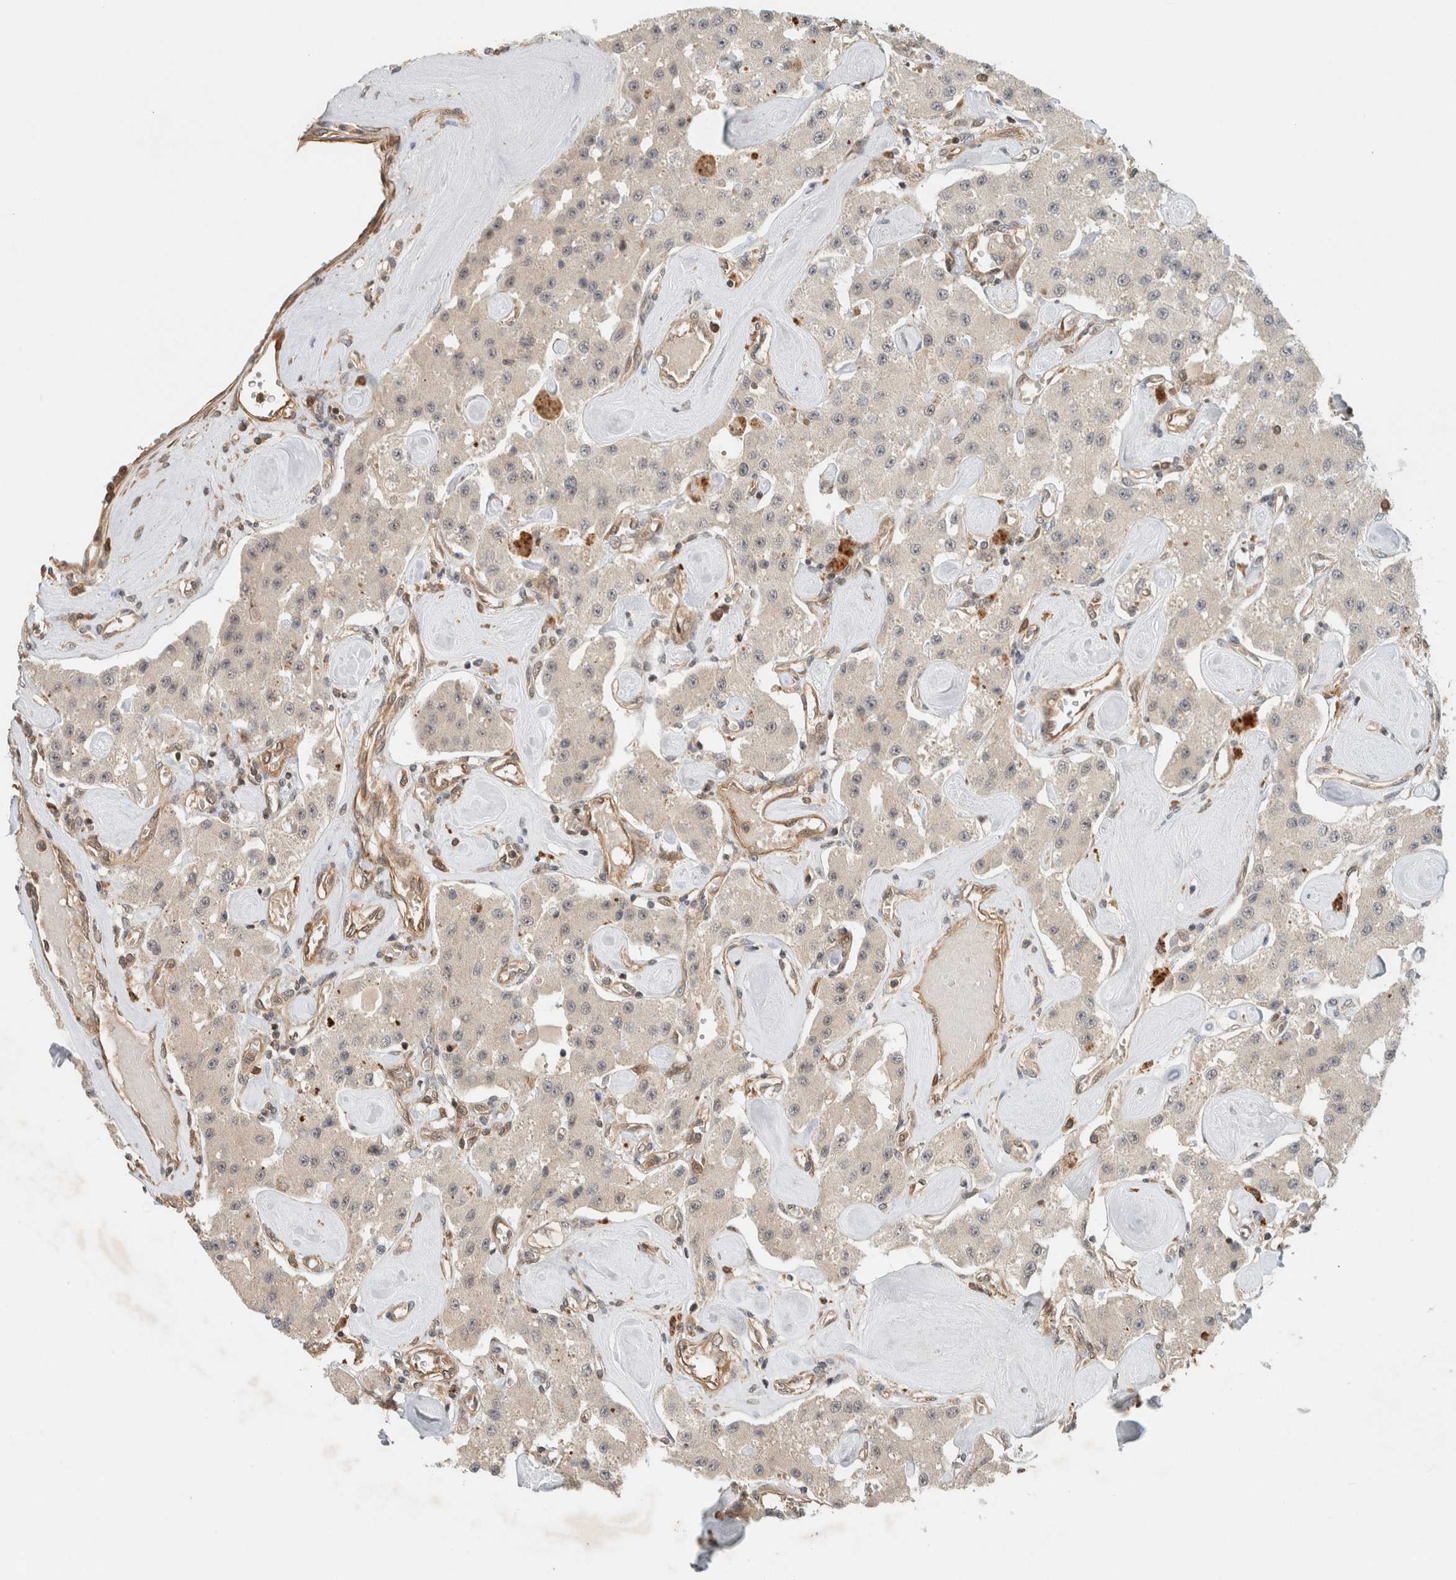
{"staining": {"intensity": "weak", "quantity": "<25%", "location": "cytoplasmic/membranous"}, "tissue": "carcinoid", "cell_type": "Tumor cells", "image_type": "cancer", "snomed": [{"axis": "morphology", "description": "Carcinoid, malignant, NOS"}, {"axis": "topography", "description": "Pancreas"}], "caption": "Immunohistochemistry of carcinoid shows no staining in tumor cells.", "gene": "CAAP1", "patient": {"sex": "male", "age": 41}}